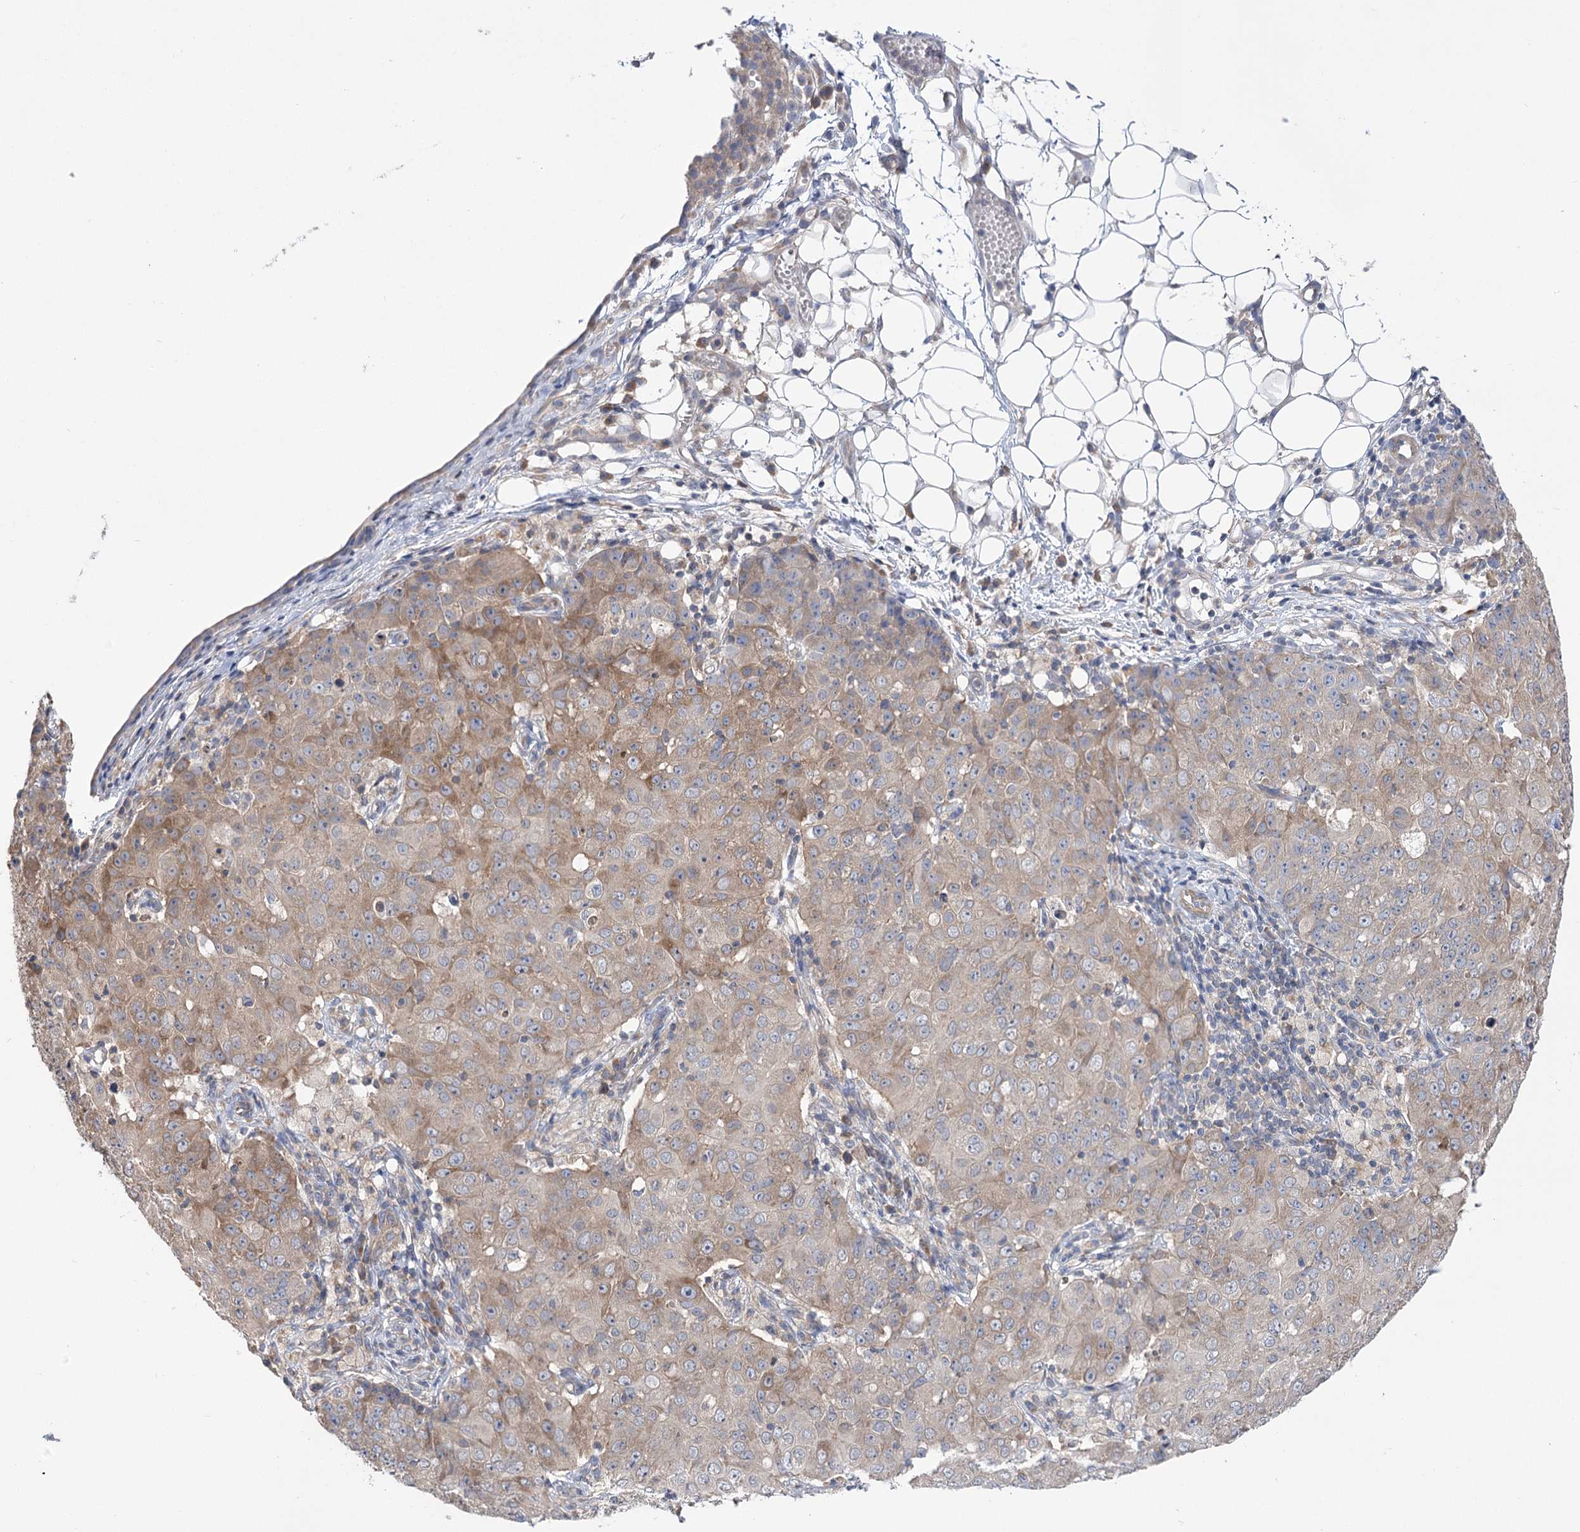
{"staining": {"intensity": "moderate", "quantity": "25%-75%", "location": "cytoplasmic/membranous"}, "tissue": "ovarian cancer", "cell_type": "Tumor cells", "image_type": "cancer", "snomed": [{"axis": "morphology", "description": "Carcinoma, endometroid"}, {"axis": "topography", "description": "Ovary"}], "caption": "This histopathology image reveals immunohistochemistry staining of ovarian cancer (endometroid carcinoma), with medium moderate cytoplasmic/membranous expression in approximately 25%-75% of tumor cells.", "gene": "VPS37B", "patient": {"sex": "female", "age": 42}}